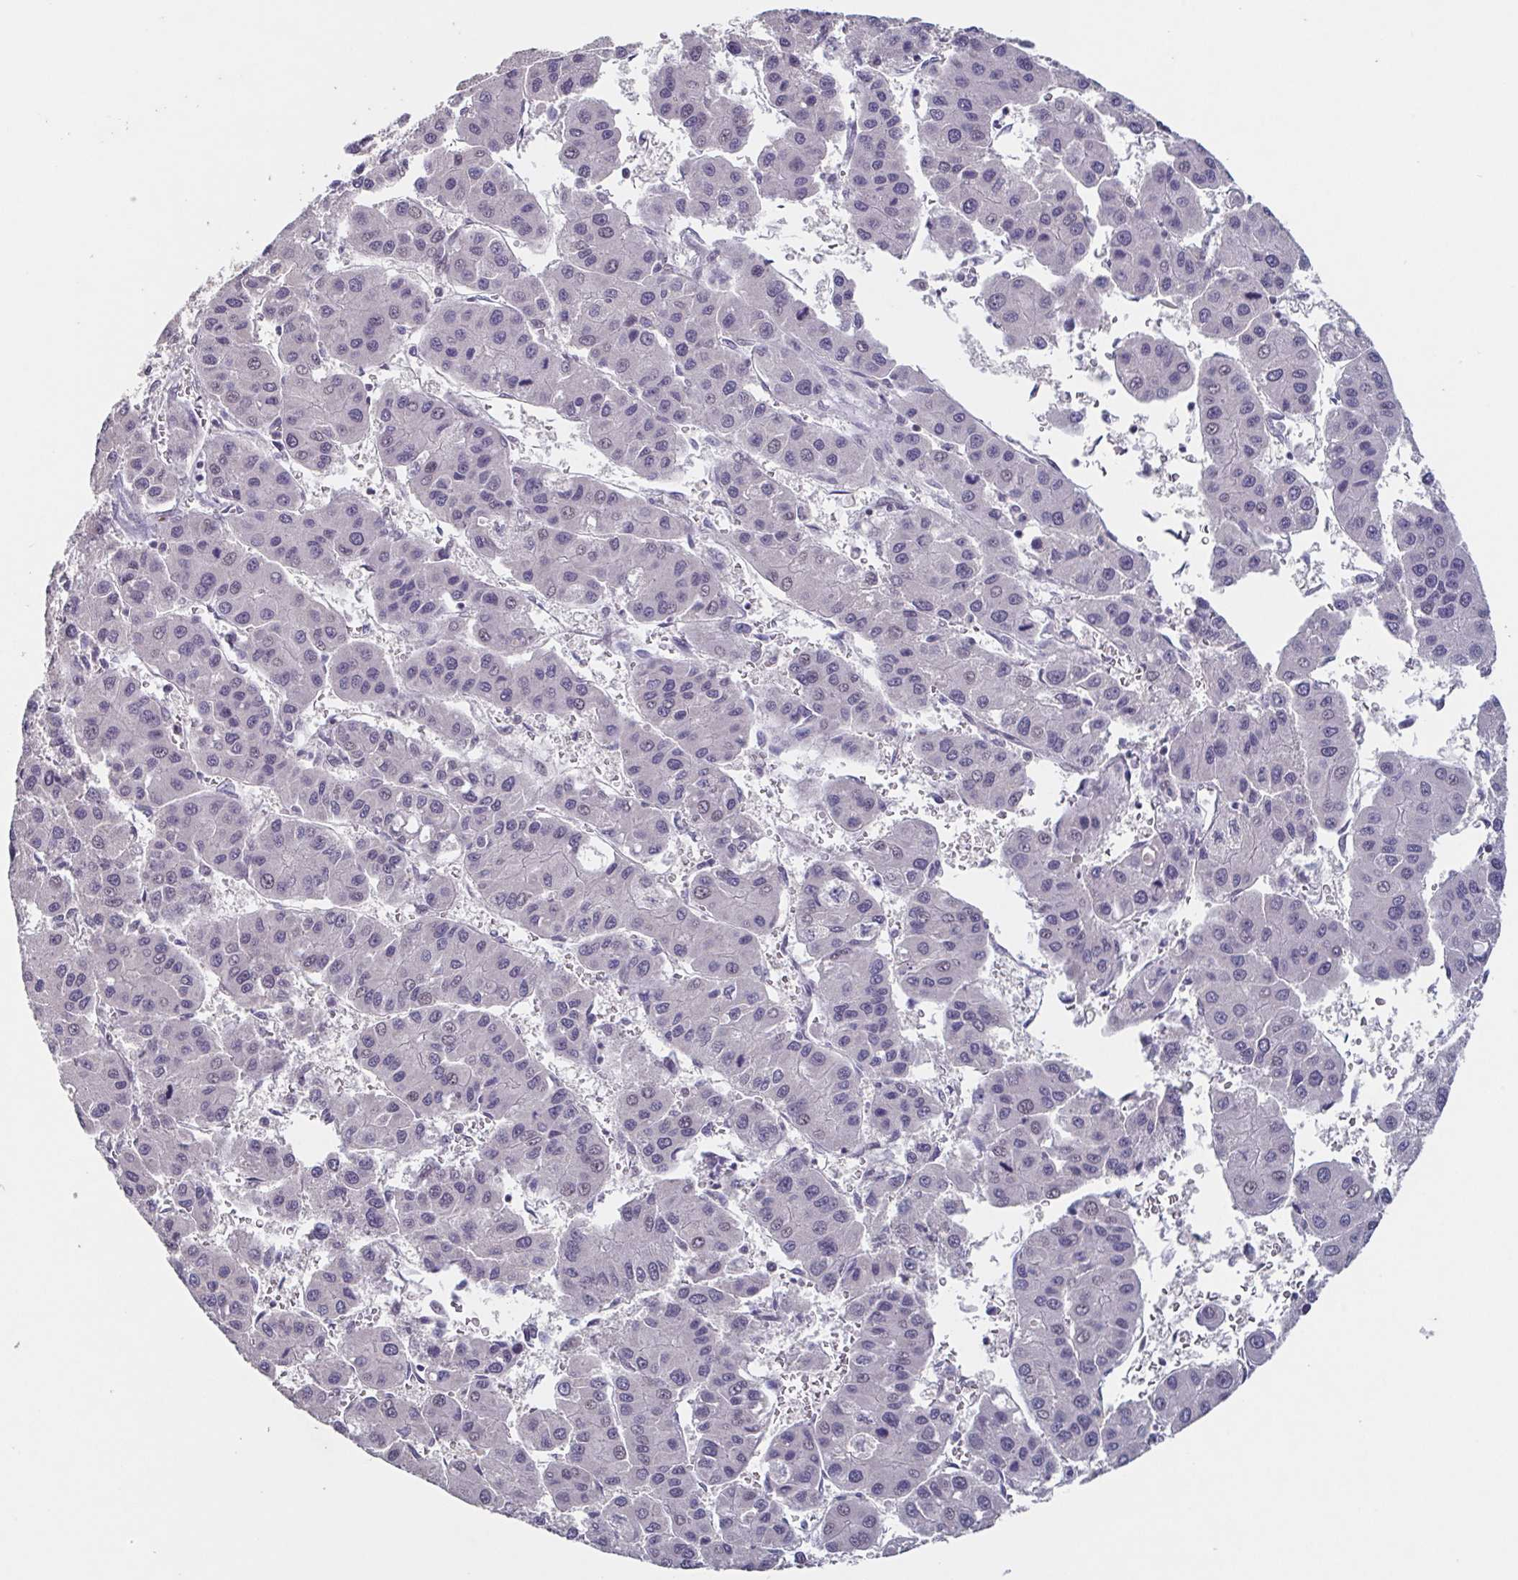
{"staining": {"intensity": "negative", "quantity": "none", "location": "none"}, "tissue": "liver cancer", "cell_type": "Tumor cells", "image_type": "cancer", "snomed": [{"axis": "morphology", "description": "Carcinoma, Hepatocellular, NOS"}, {"axis": "topography", "description": "Liver"}], "caption": "IHC photomicrograph of neoplastic tissue: liver cancer (hepatocellular carcinoma) stained with DAB (3,3'-diaminobenzidine) shows no significant protein staining in tumor cells.", "gene": "GHRL", "patient": {"sex": "male", "age": 73}}